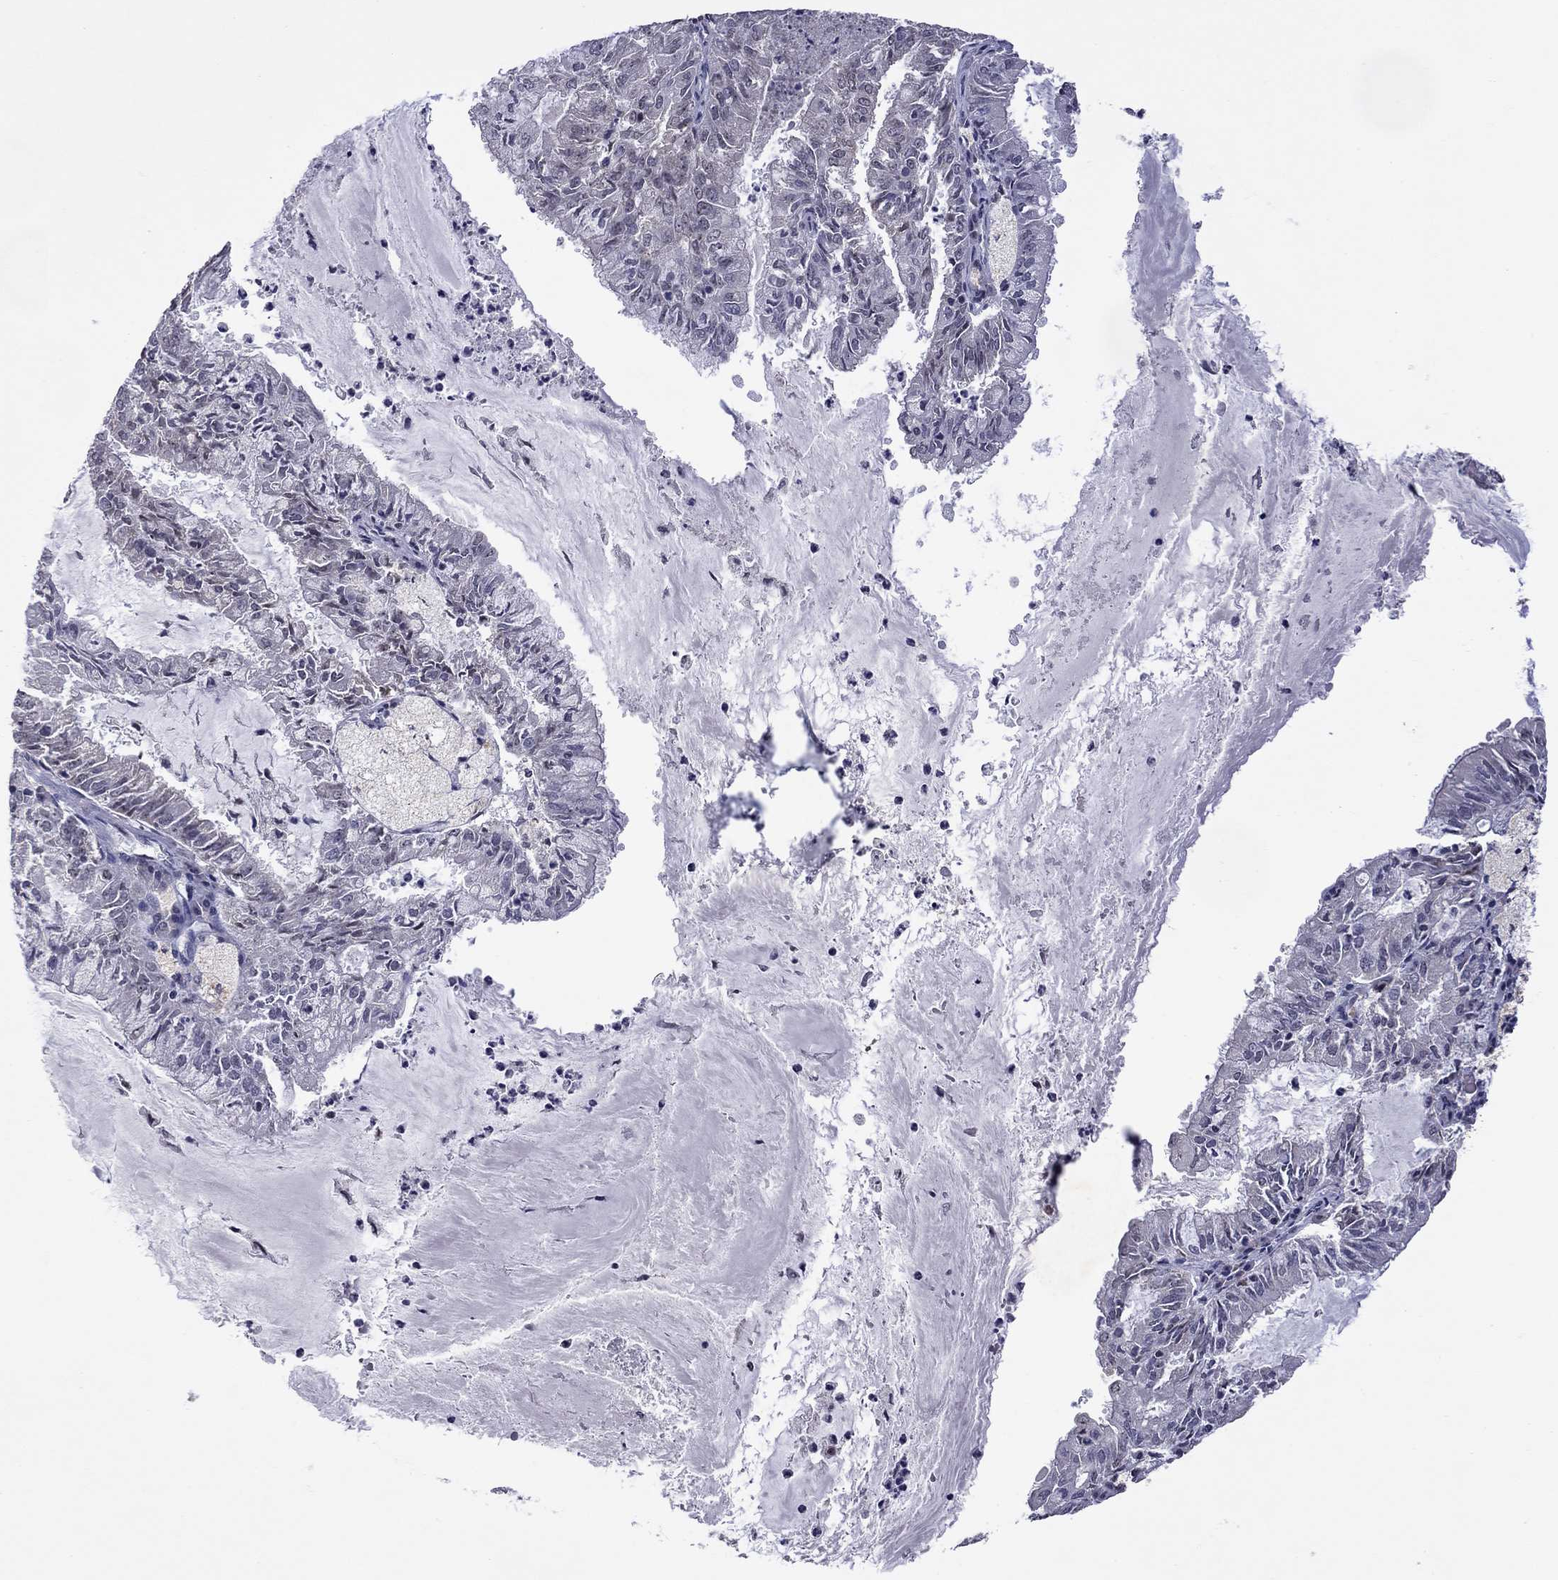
{"staining": {"intensity": "negative", "quantity": "none", "location": "none"}, "tissue": "endometrial cancer", "cell_type": "Tumor cells", "image_type": "cancer", "snomed": [{"axis": "morphology", "description": "Adenocarcinoma, NOS"}, {"axis": "topography", "description": "Endometrium"}], "caption": "DAB immunohistochemical staining of human endometrial cancer demonstrates no significant staining in tumor cells. (DAB (3,3'-diaminobenzidine) immunohistochemistry (IHC), high magnification).", "gene": "SPOUT1", "patient": {"sex": "female", "age": 57}}